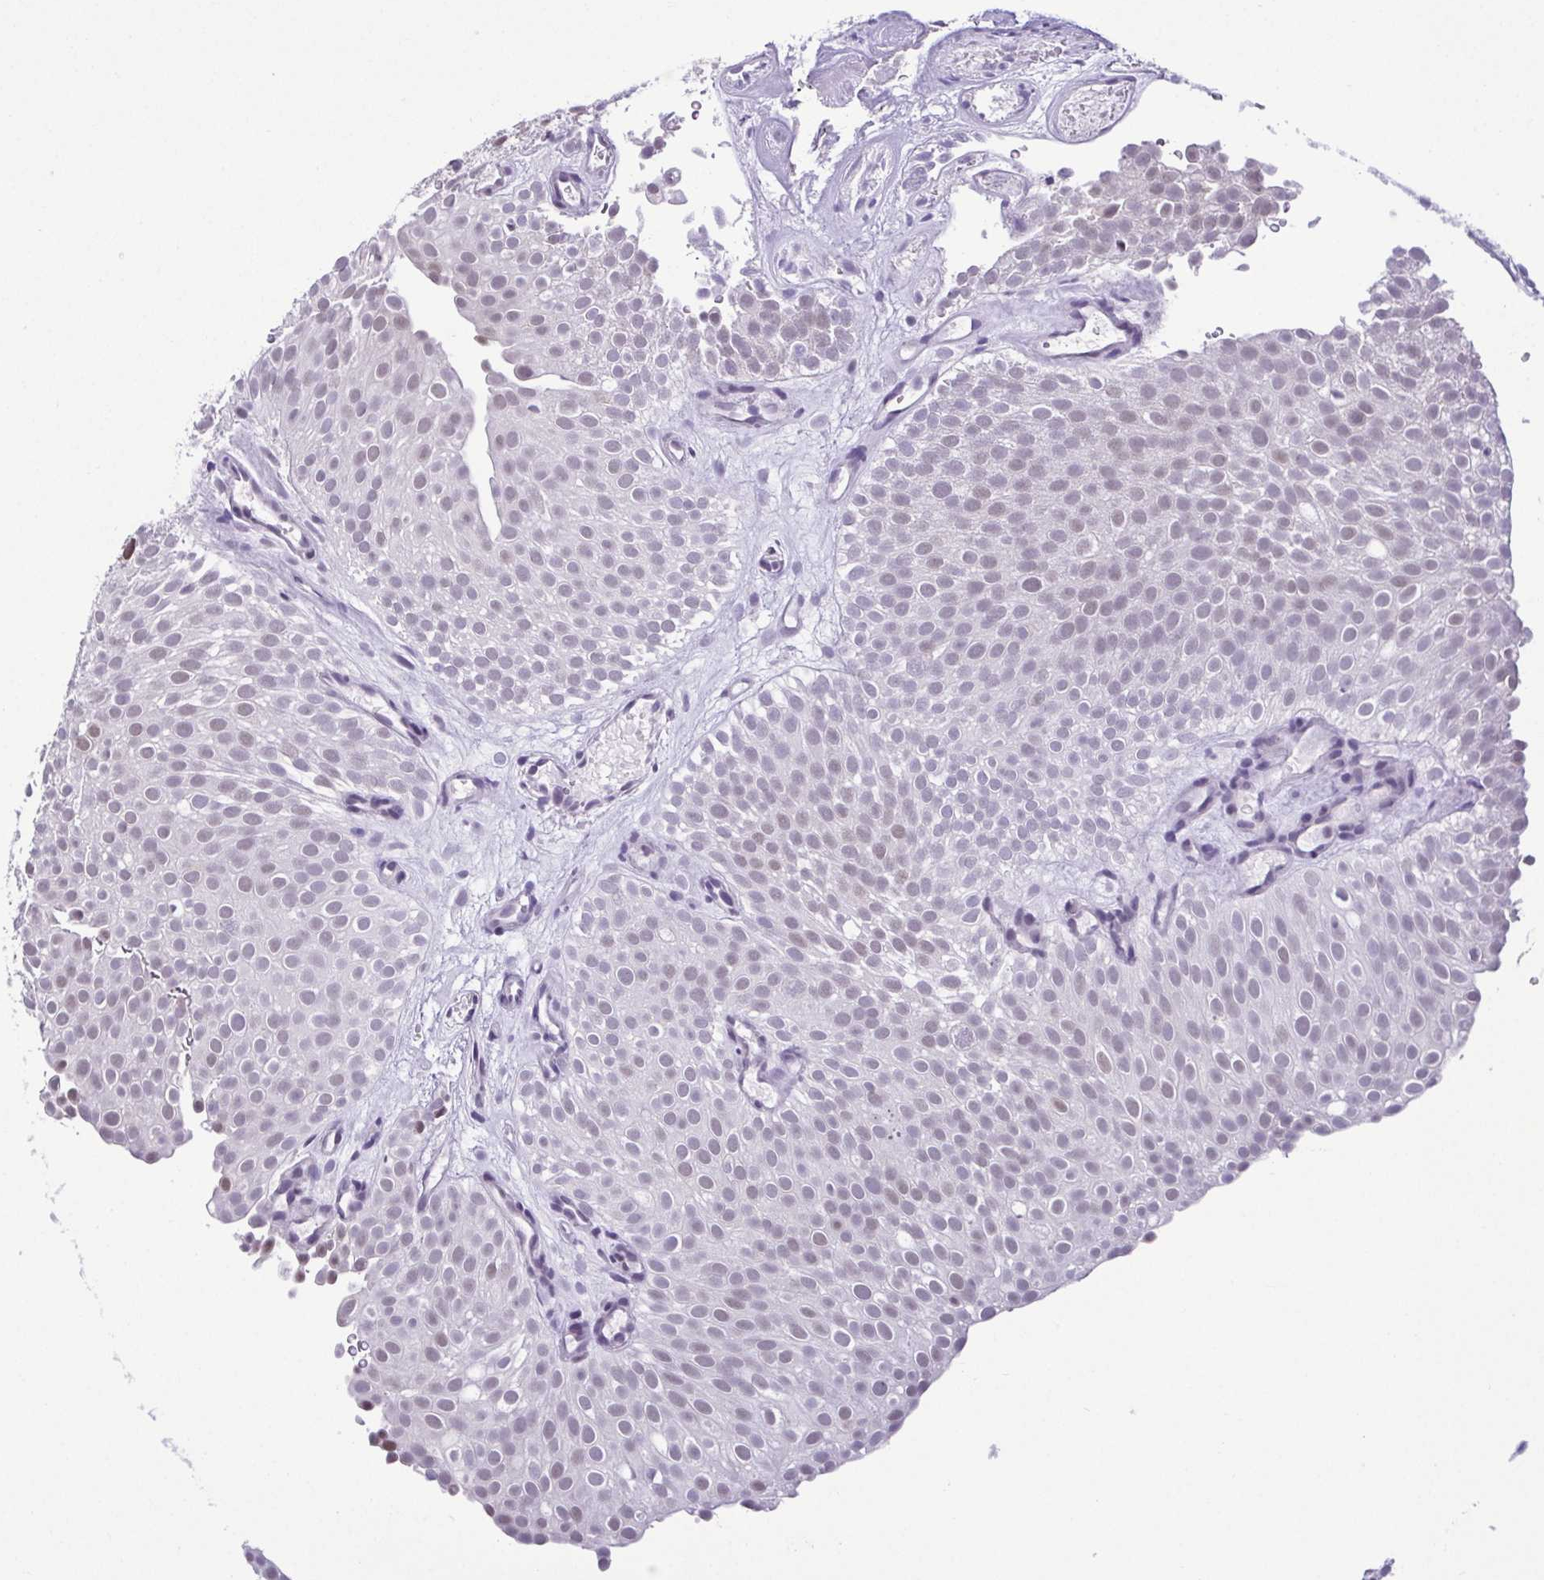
{"staining": {"intensity": "weak", "quantity": "<25%", "location": "nuclear"}, "tissue": "urothelial cancer", "cell_type": "Tumor cells", "image_type": "cancer", "snomed": [{"axis": "morphology", "description": "Urothelial carcinoma, Low grade"}, {"axis": "topography", "description": "Urinary bladder"}], "caption": "Immunohistochemical staining of urothelial cancer demonstrates no significant staining in tumor cells. (Stains: DAB (3,3'-diaminobenzidine) IHC with hematoxylin counter stain, Microscopy: brightfield microscopy at high magnification).", "gene": "RBM3", "patient": {"sex": "male", "age": 78}}